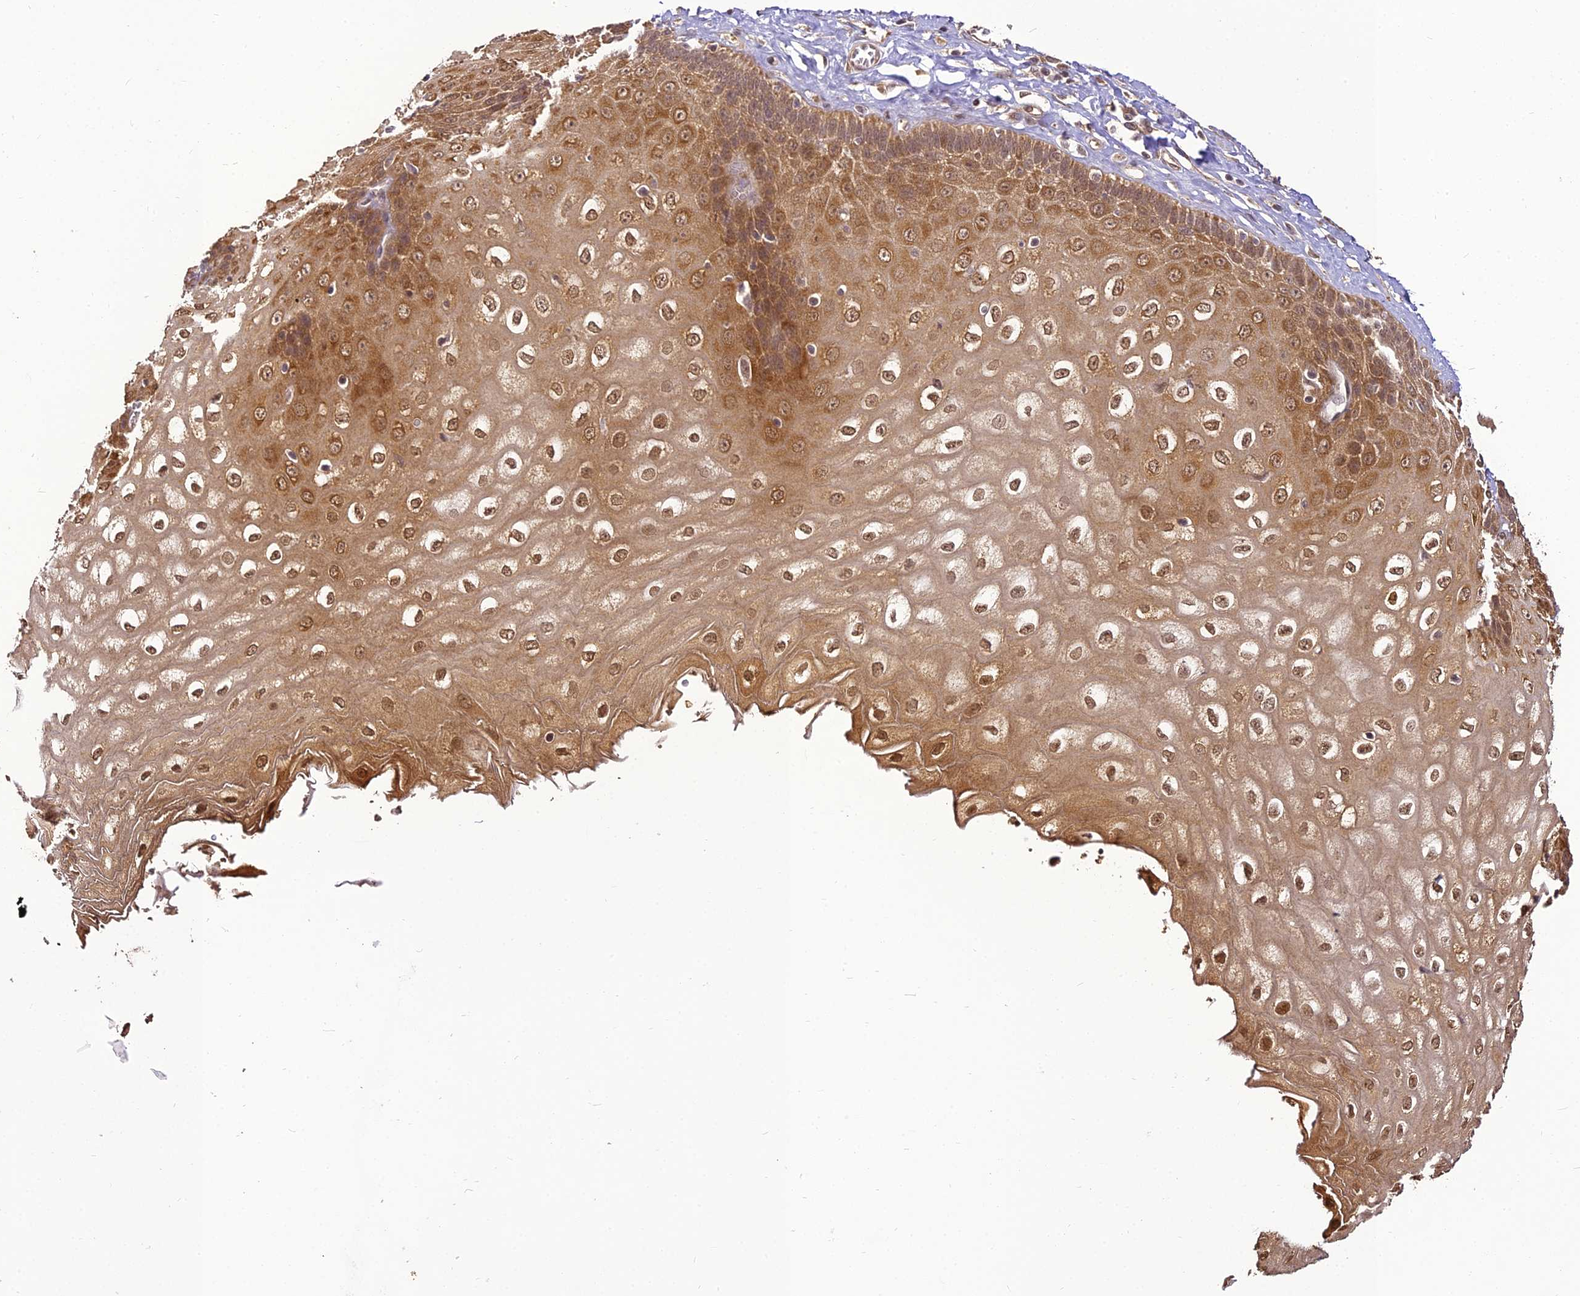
{"staining": {"intensity": "strong", "quantity": ">75%", "location": "cytoplasmic/membranous,nuclear"}, "tissue": "esophagus", "cell_type": "Squamous epithelial cells", "image_type": "normal", "snomed": [{"axis": "morphology", "description": "Normal tissue, NOS"}, {"axis": "topography", "description": "Esophagus"}], "caption": "Immunohistochemistry (IHC) image of normal esophagus: human esophagus stained using immunohistochemistry shows high levels of strong protein expression localized specifically in the cytoplasmic/membranous,nuclear of squamous epithelial cells, appearing as a cytoplasmic/membranous,nuclear brown color.", "gene": "BCDIN3D", "patient": {"sex": "male", "age": 60}}